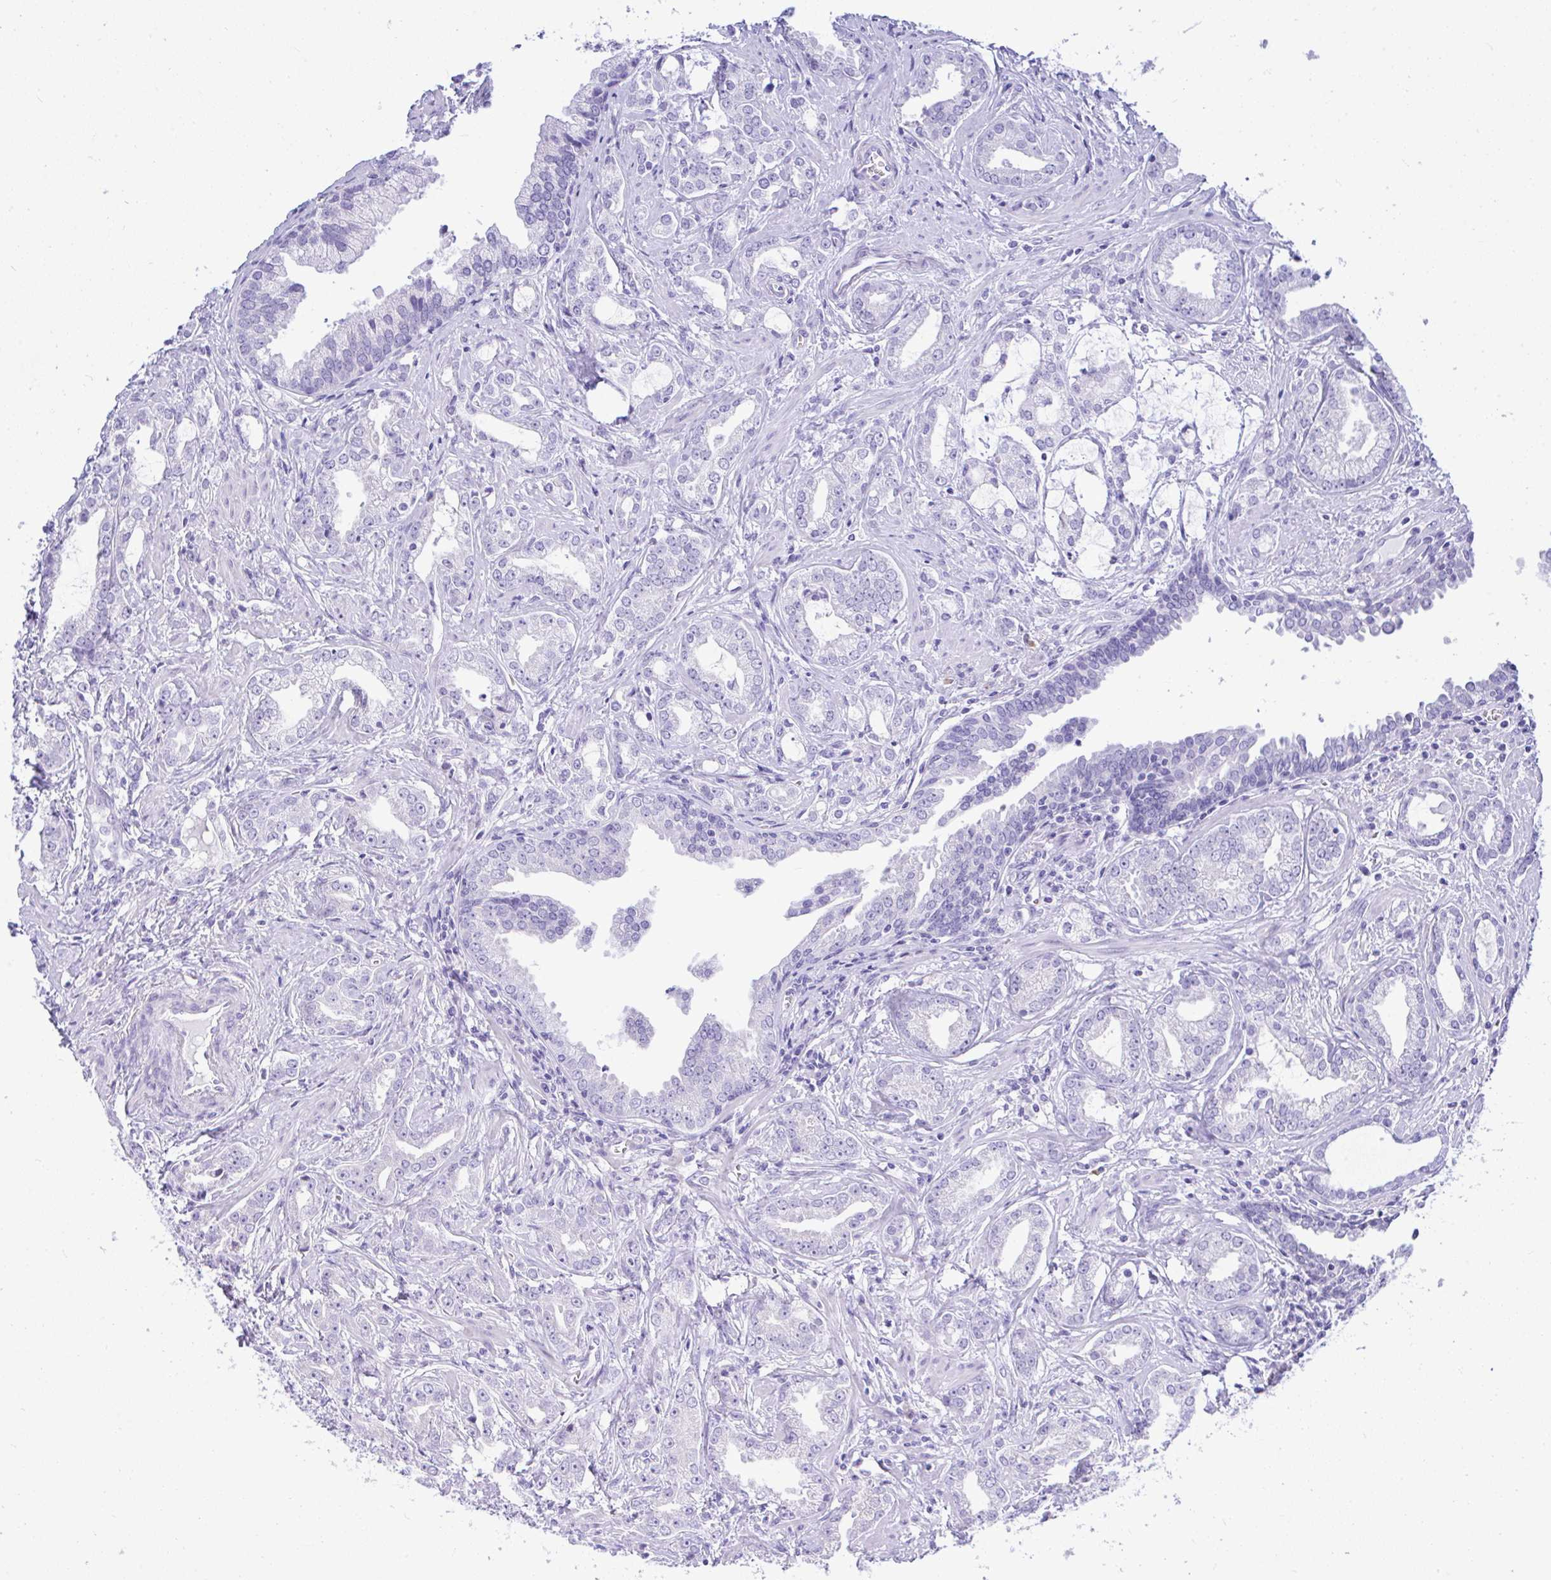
{"staining": {"intensity": "negative", "quantity": "none", "location": "none"}, "tissue": "prostate cancer", "cell_type": "Tumor cells", "image_type": "cancer", "snomed": [{"axis": "morphology", "description": "Adenocarcinoma, Medium grade"}, {"axis": "topography", "description": "Prostate"}], "caption": "Tumor cells are negative for brown protein staining in prostate adenocarcinoma (medium-grade).", "gene": "SEL1L2", "patient": {"sex": "male", "age": 57}}